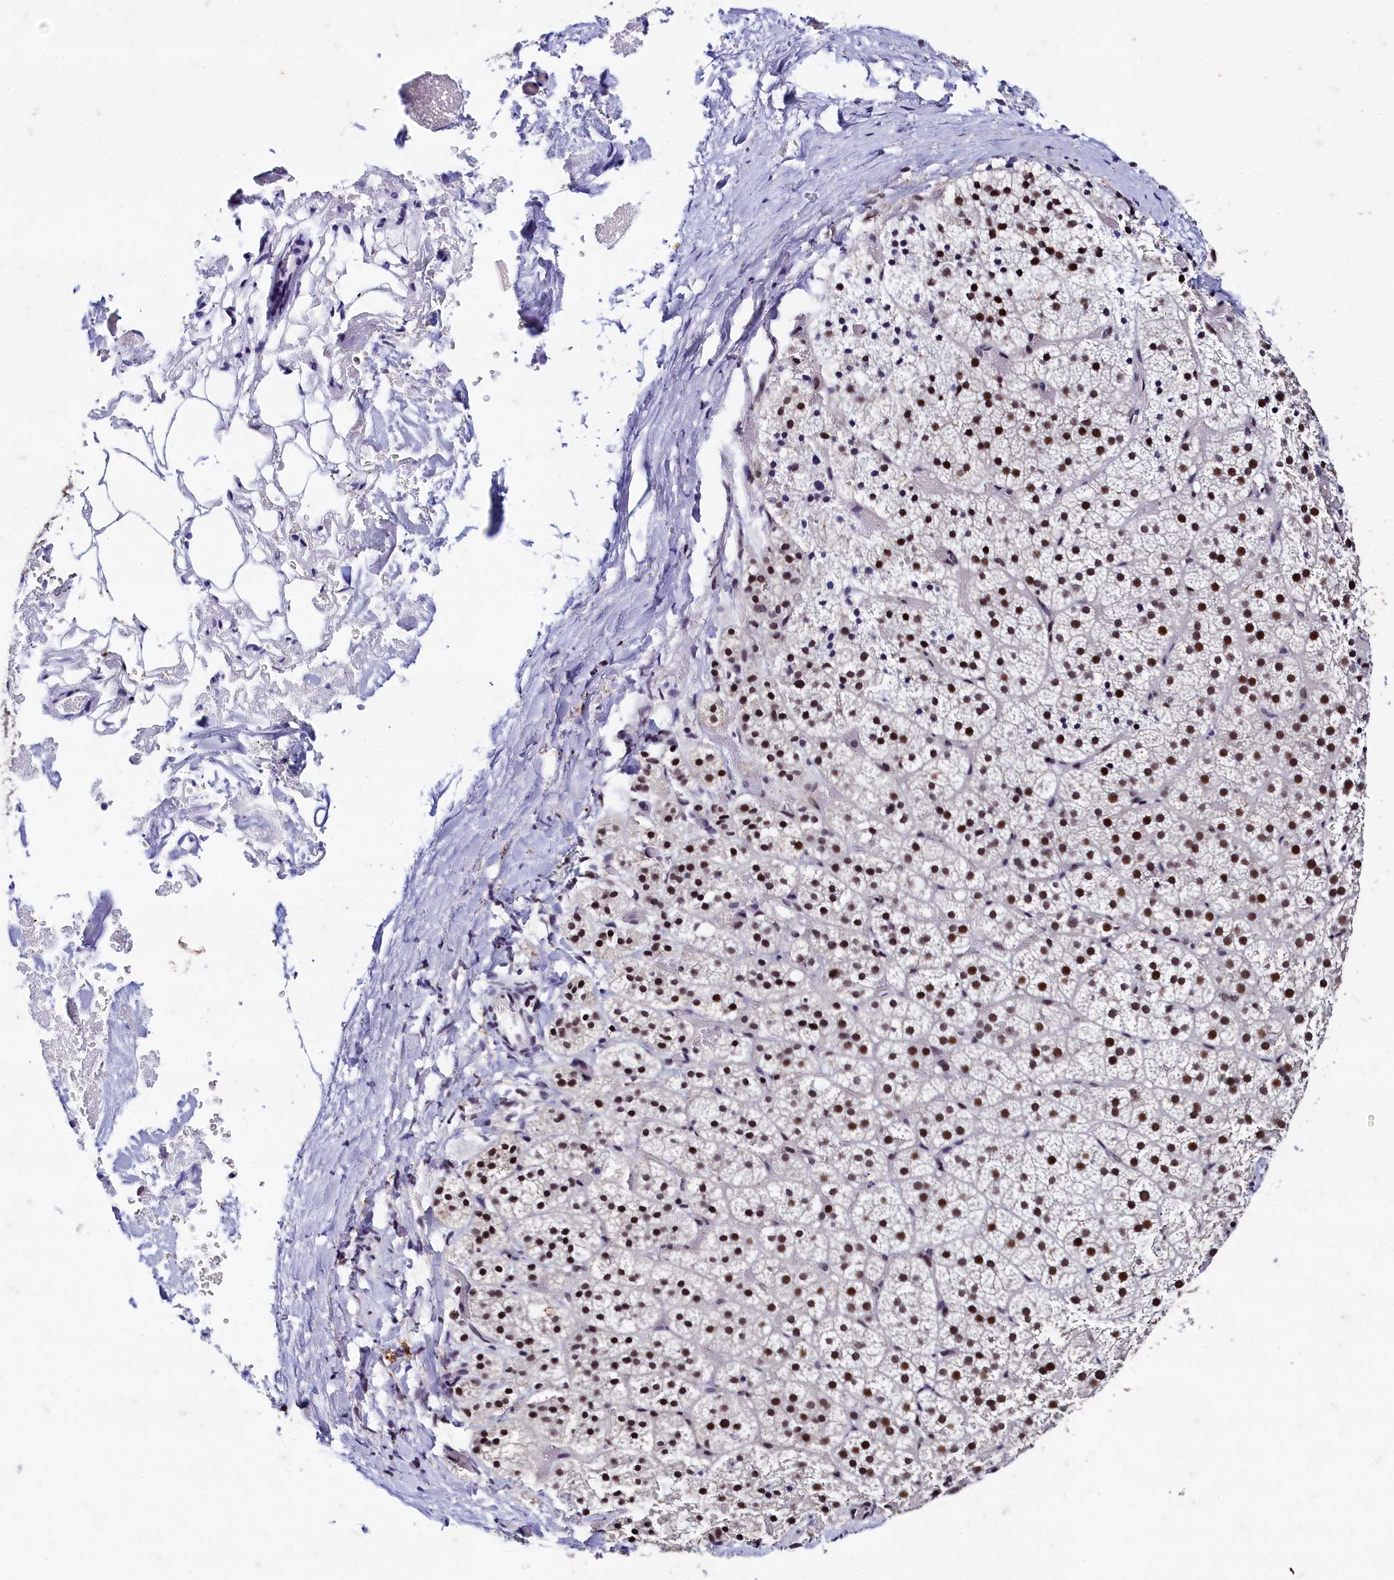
{"staining": {"intensity": "strong", "quantity": "25%-75%", "location": "nuclear"}, "tissue": "adrenal gland", "cell_type": "Glandular cells", "image_type": "normal", "snomed": [{"axis": "morphology", "description": "Normal tissue, NOS"}, {"axis": "topography", "description": "Adrenal gland"}], "caption": "High-power microscopy captured an immunohistochemistry (IHC) micrograph of unremarkable adrenal gland, revealing strong nuclear staining in approximately 25%-75% of glandular cells.", "gene": "CPSF7", "patient": {"sex": "female", "age": 44}}